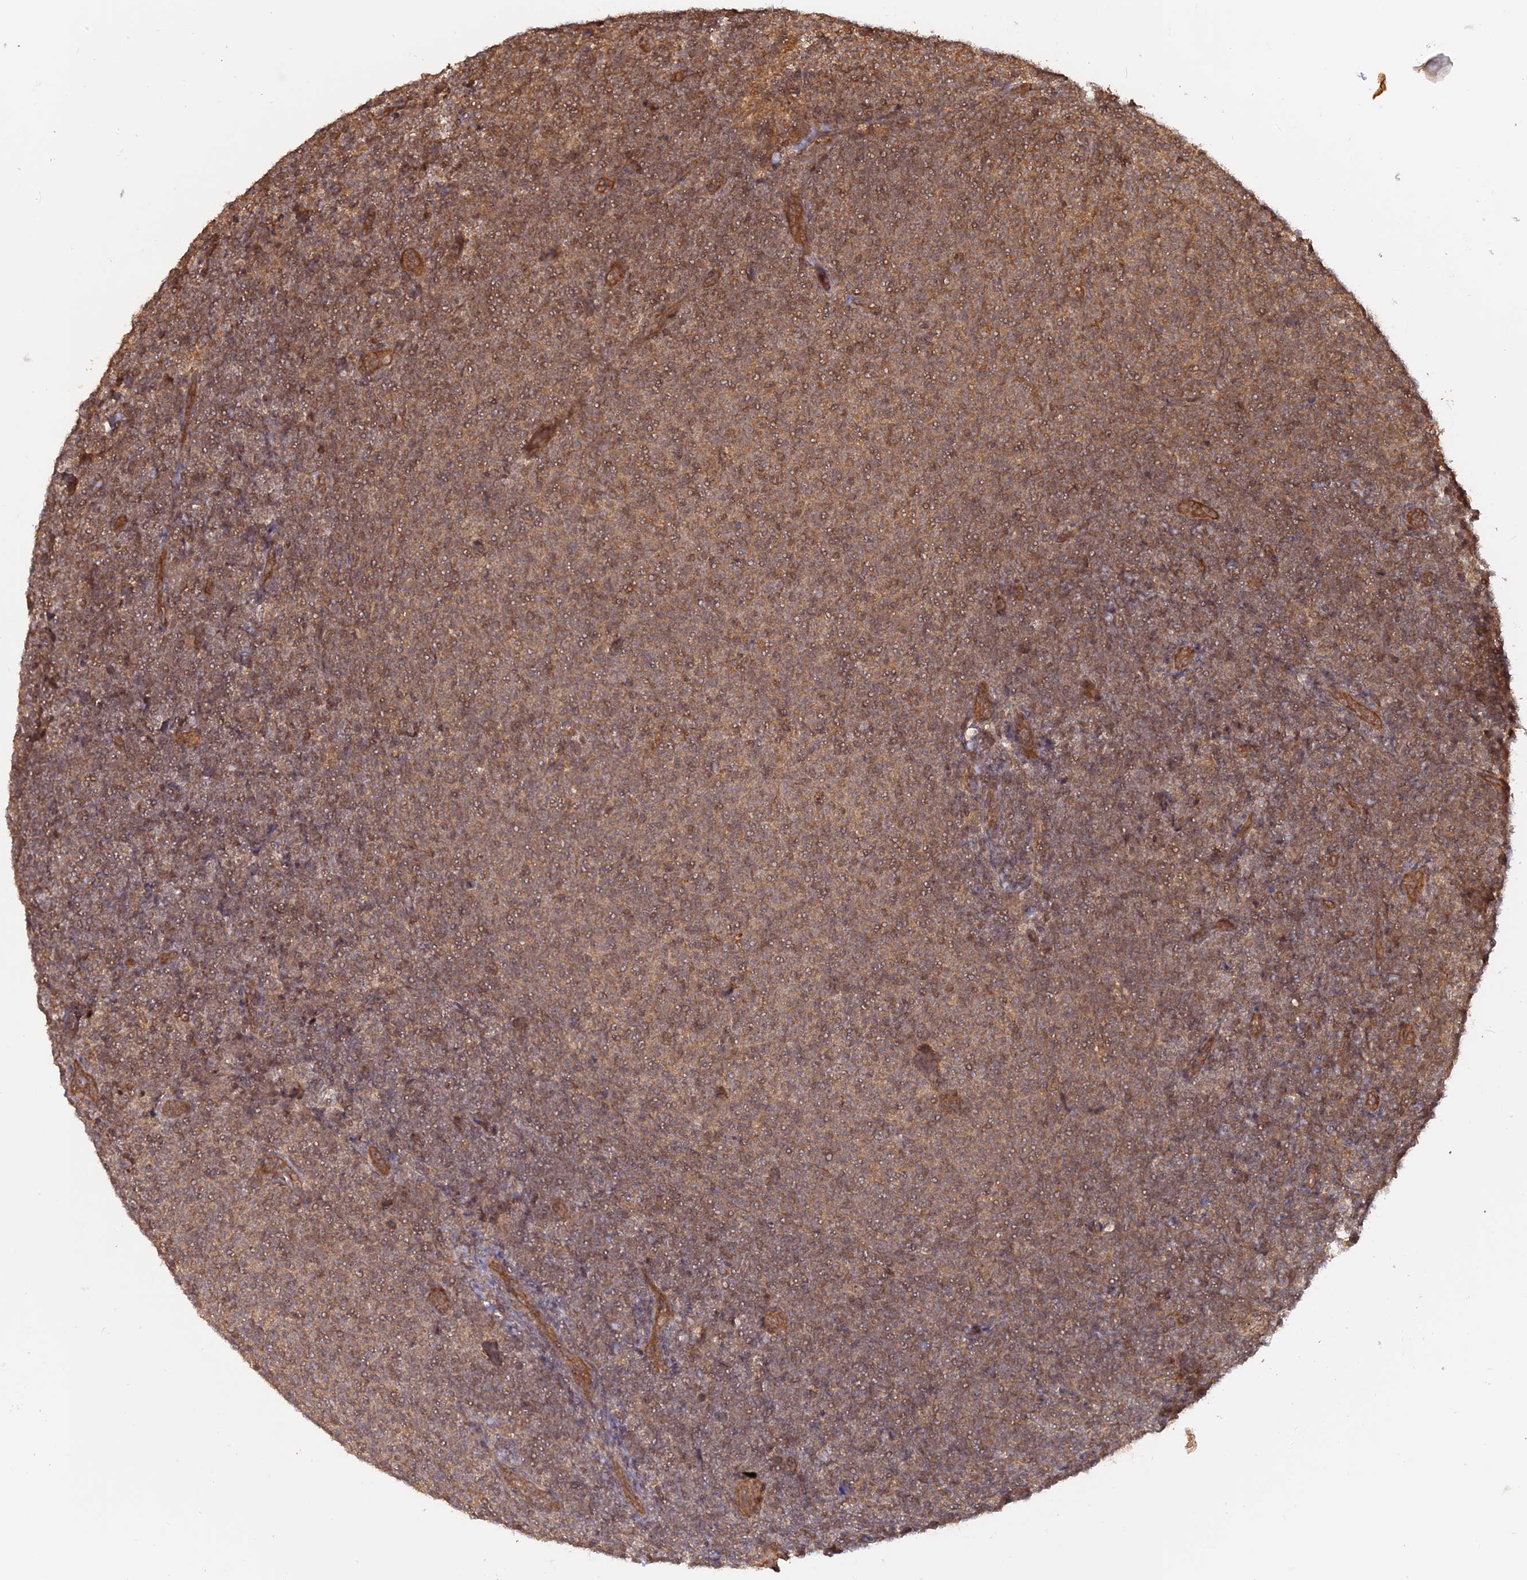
{"staining": {"intensity": "moderate", "quantity": ">75%", "location": "cytoplasmic/membranous"}, "tissue": "lymphoma", "cell_type": "Tumor cells", "image_type": "cancer", "snomed": [{"axis": "morphology", "description": "Malignant lymphoma, non-Hodgkin's type, Low grade"}, {"axis": "topography", "description": "Lymph node"}], "caption": "Immunohistochemical staining of human lymphoma shows moderate cytoplasmic/membranous protein expression in approximately >75% of tumor cells. The staining was performed using DAB, with brown indicating positive protein expression. Nuclei are stained blue with hematoxylin.", "gene": "CCDC174", "patient": {"sex": "male", "age": 66}}